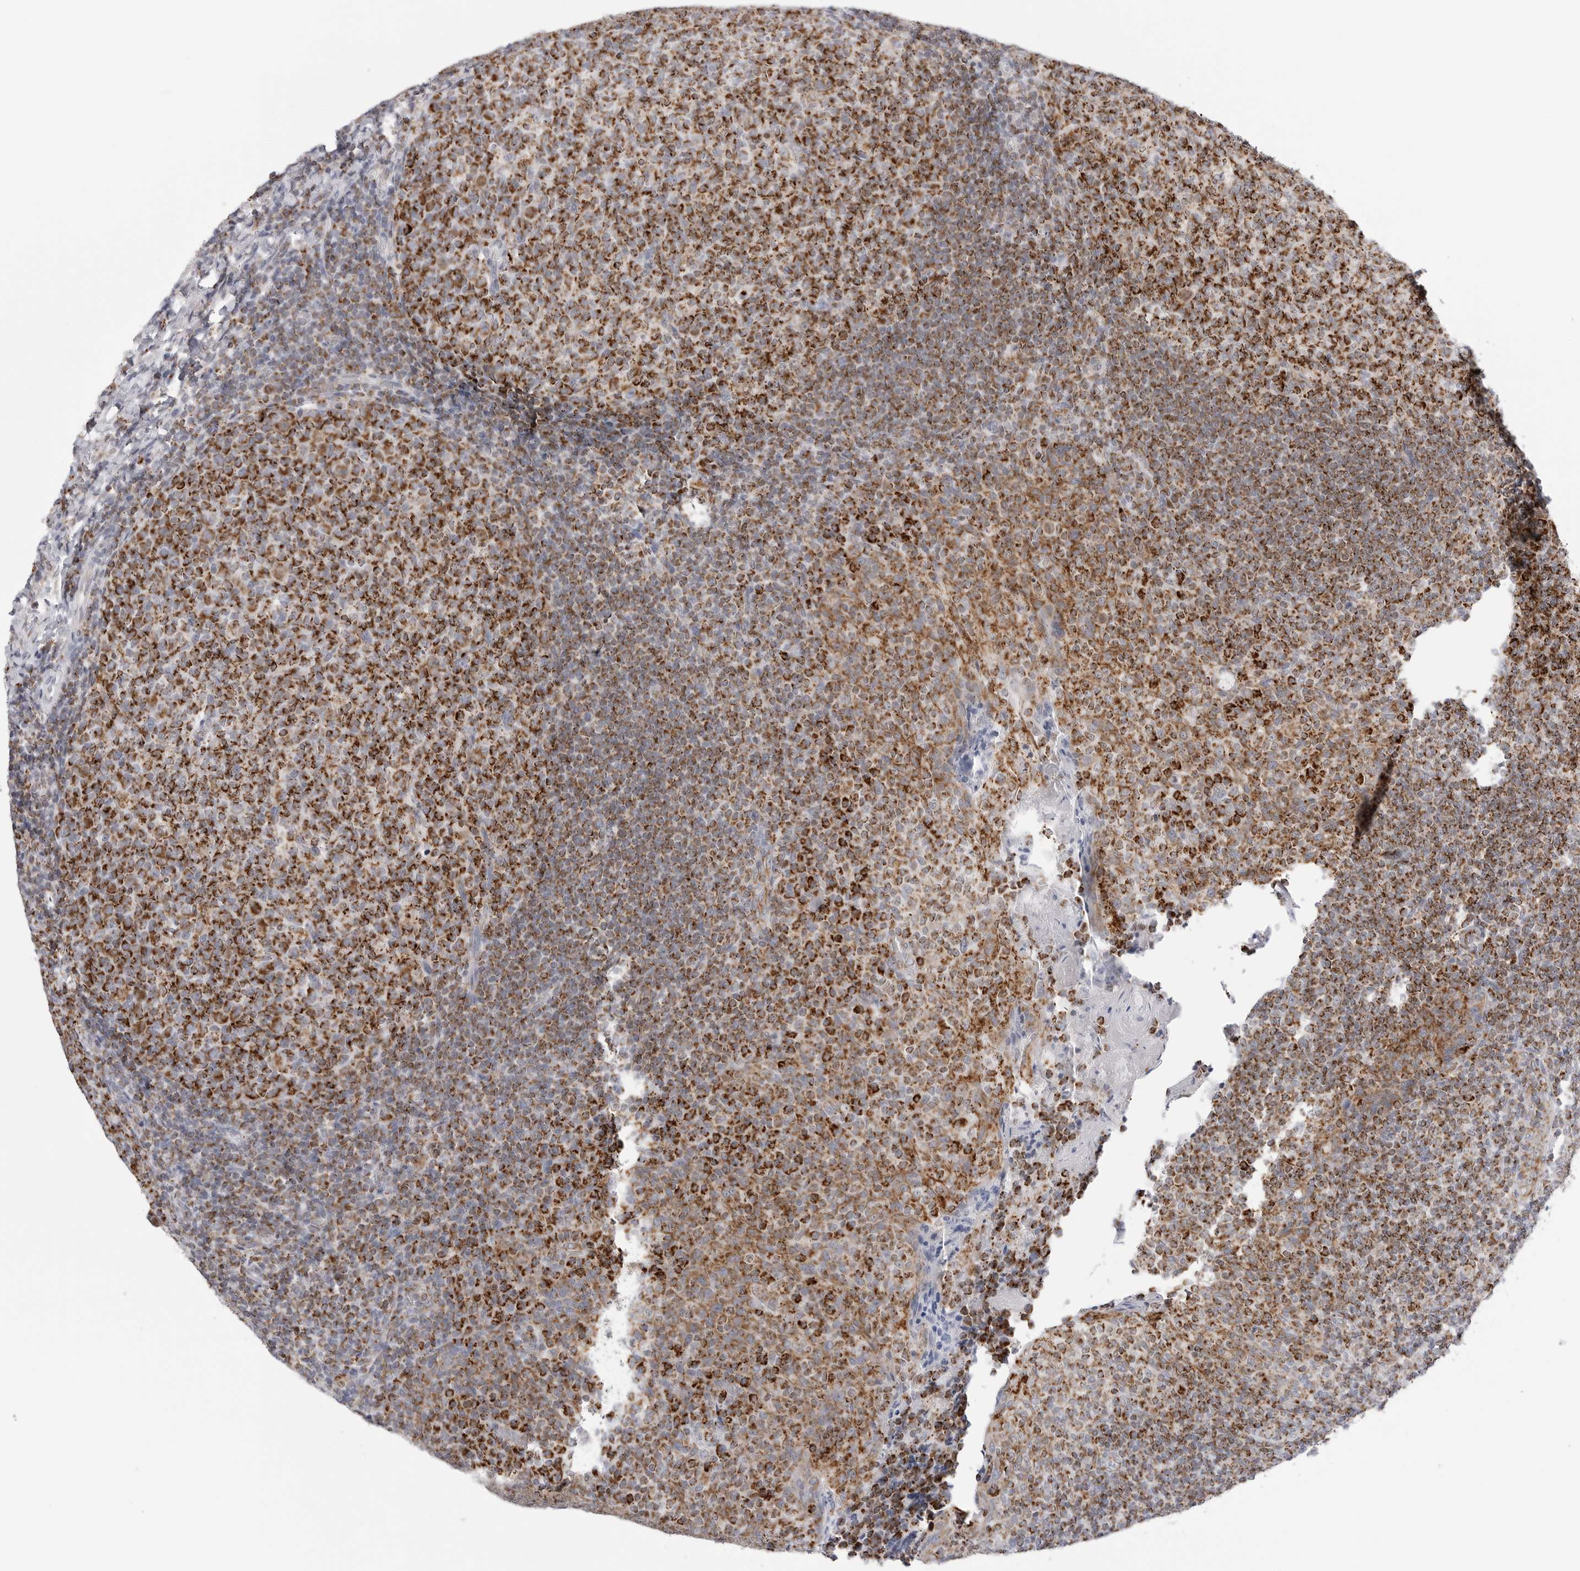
{"staining": {"intensity": "strong", "quantity": ">75%", "location": "cytoplasmic/membranous"}, "tissue": "tonsil", "cell_type": "Germinal center cells", "image_type": "normal", "snomed": [{"axis": "morphology", "description": "Normal tissue, NOS"}, {"axis": "topography", "description": "Tonsil"}], "caption": "An image of tonsil stained for a protein reveals strong cytoplasmic/membranous brown staining in germinal center cells. (IHC, brightfield microscopy, high magnification).", "gene": "ATP5IF1", "patient": {"sex": "female", "age": 19}}